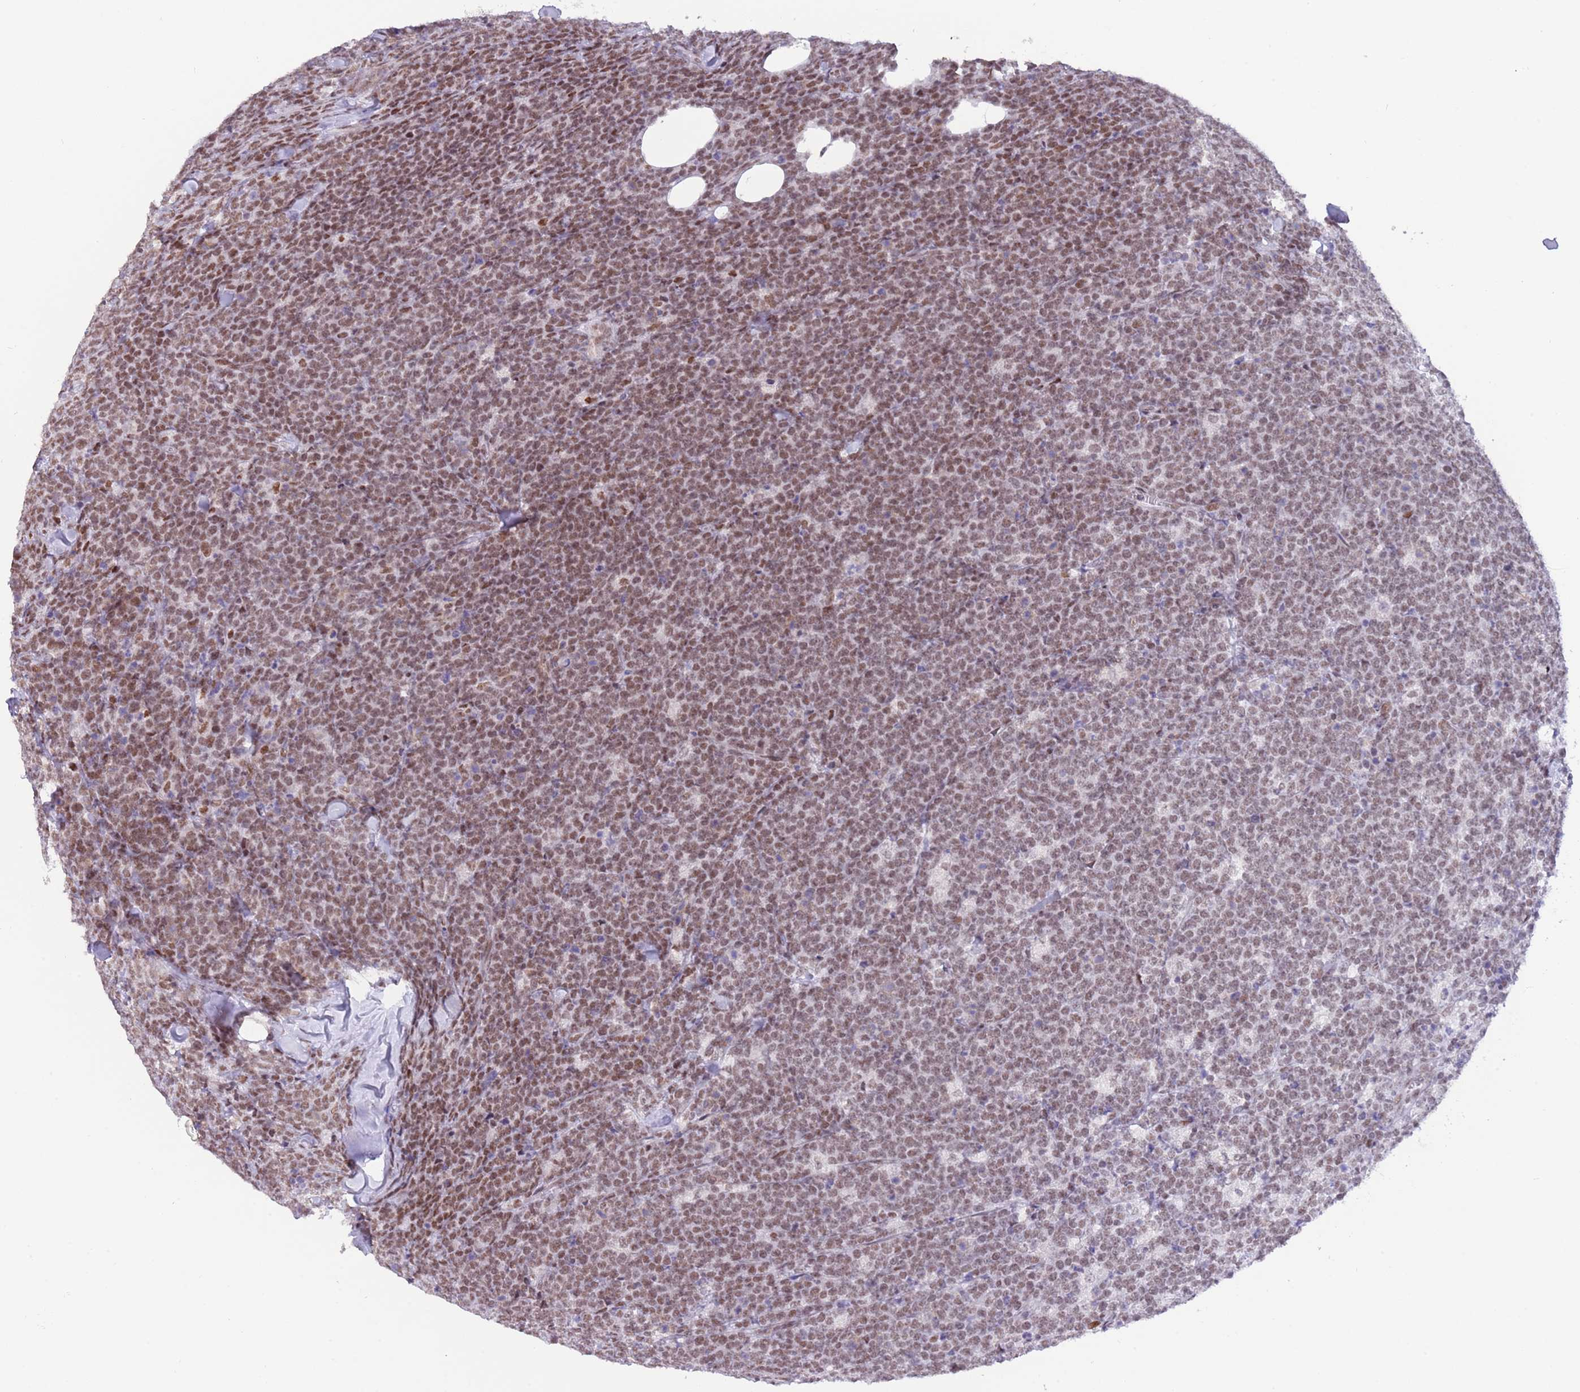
{"staining": {"intensity": "moderate", "quantity": ">75%", "location": "nuclear"}, "tissue": "lymphoma", "cell_type": "Tumor cells", "image_type": "cancer", "snomed": [{"axis": "morphology", "description": "Malignant lymphoma, non-Hodgkin's type, High grade"}, {"axis": "topography", "description": "Small intestine"}], "caption": "Tumor cells demonstrate moderate nuclear positivity in about >75% of cells in malignant lymphoma, non-Hodgkin's type (high-grade). Using DAB (3,3'-diaminobenzidine) (brown) and hematoxylin (blue) stains, captured at high magnification using brightfield microscopy.", "gene": "ZNF382", "patient": {"sex": "male", "age": 8}}